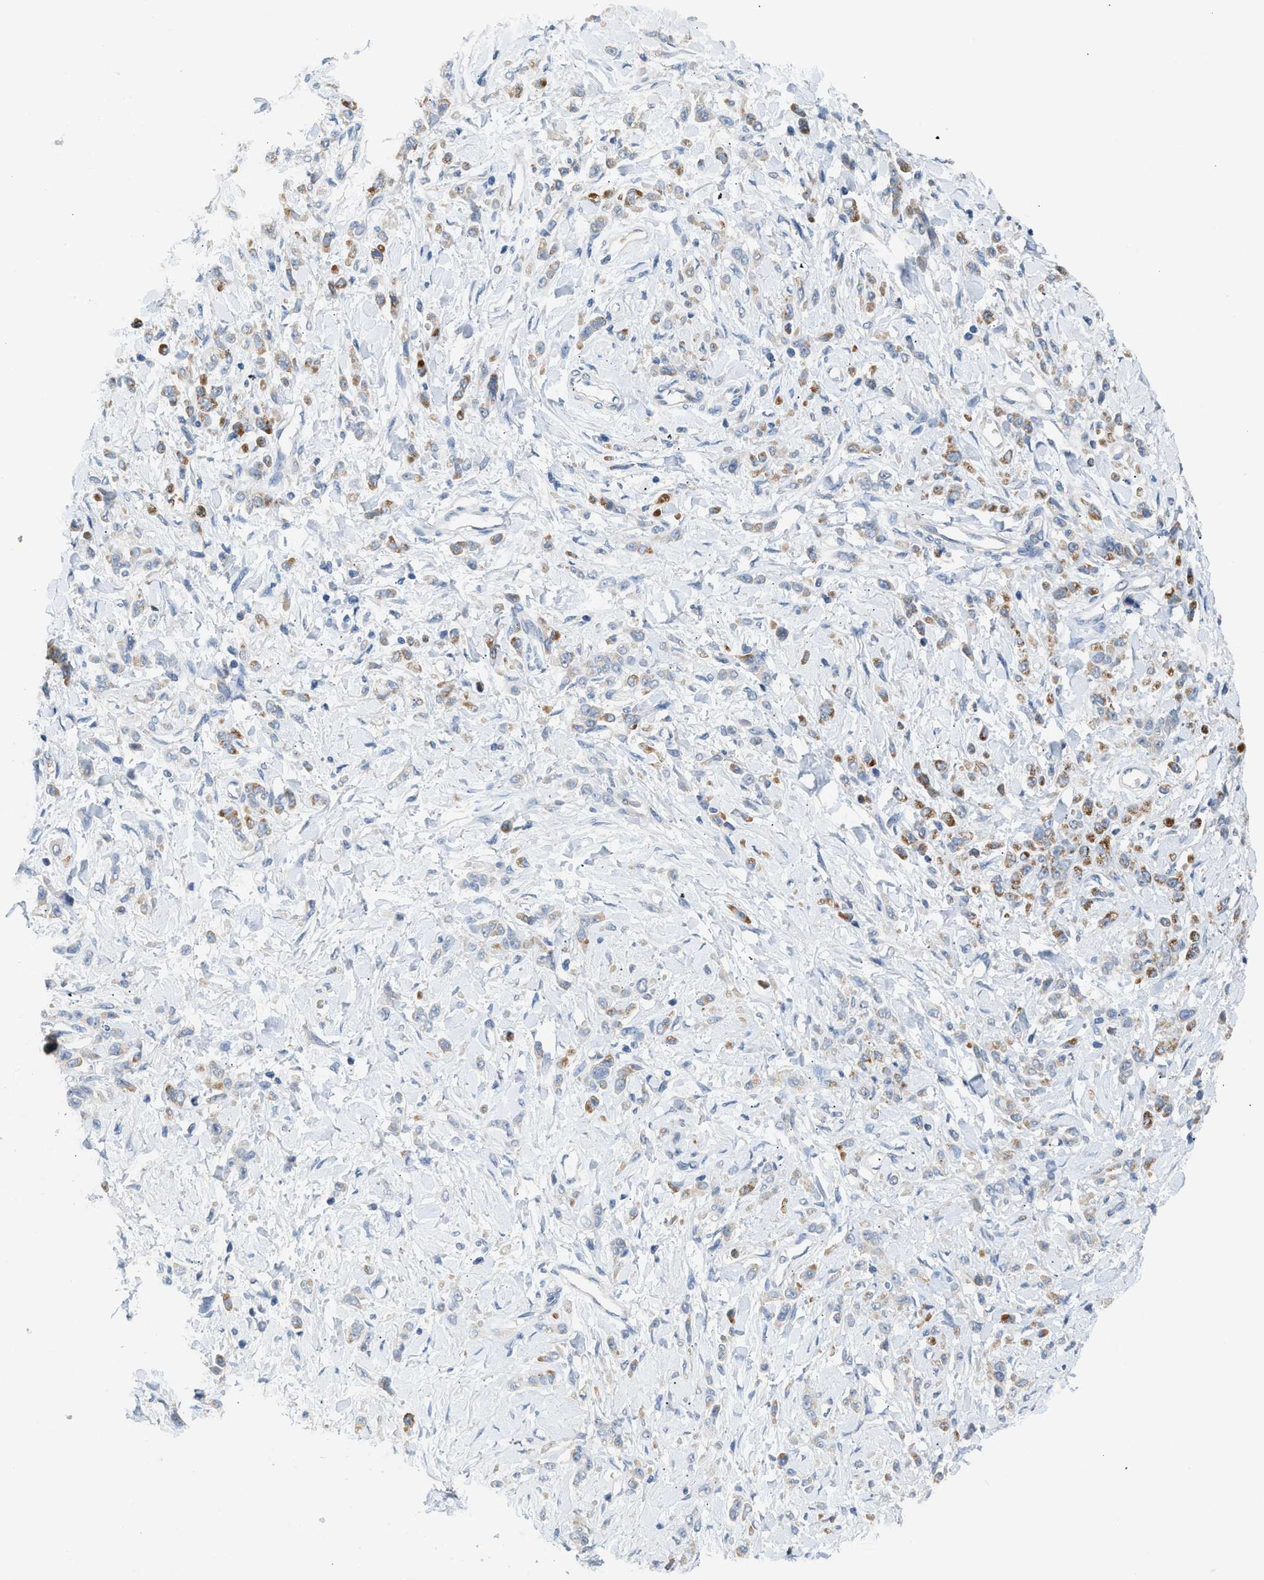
{"staining": {"intensity": "moderate", "quantity": "<25%", "location": "cytoplasmic/membranous"}, "tissue": "stomach cancer", "cell_type": "Tumor cells", "image_type": "cancer", "snomed": [{"axis": "morphology", "description": "Normal tissue, NOS"}, {"axis": "morphology", "description": "Adenocarcinoma, NOS"}, {"axis": "topography", "description": "Stomach"}], "caption": "Stomach adenocarcinoma tissue demonstrates moderate cytoplasmic/membranous staining in about <25% of tumor cells, visualized by immunohistochemistry.", "gene": "RHBDF2", "patient": {"sex": "male", "age": 82}}